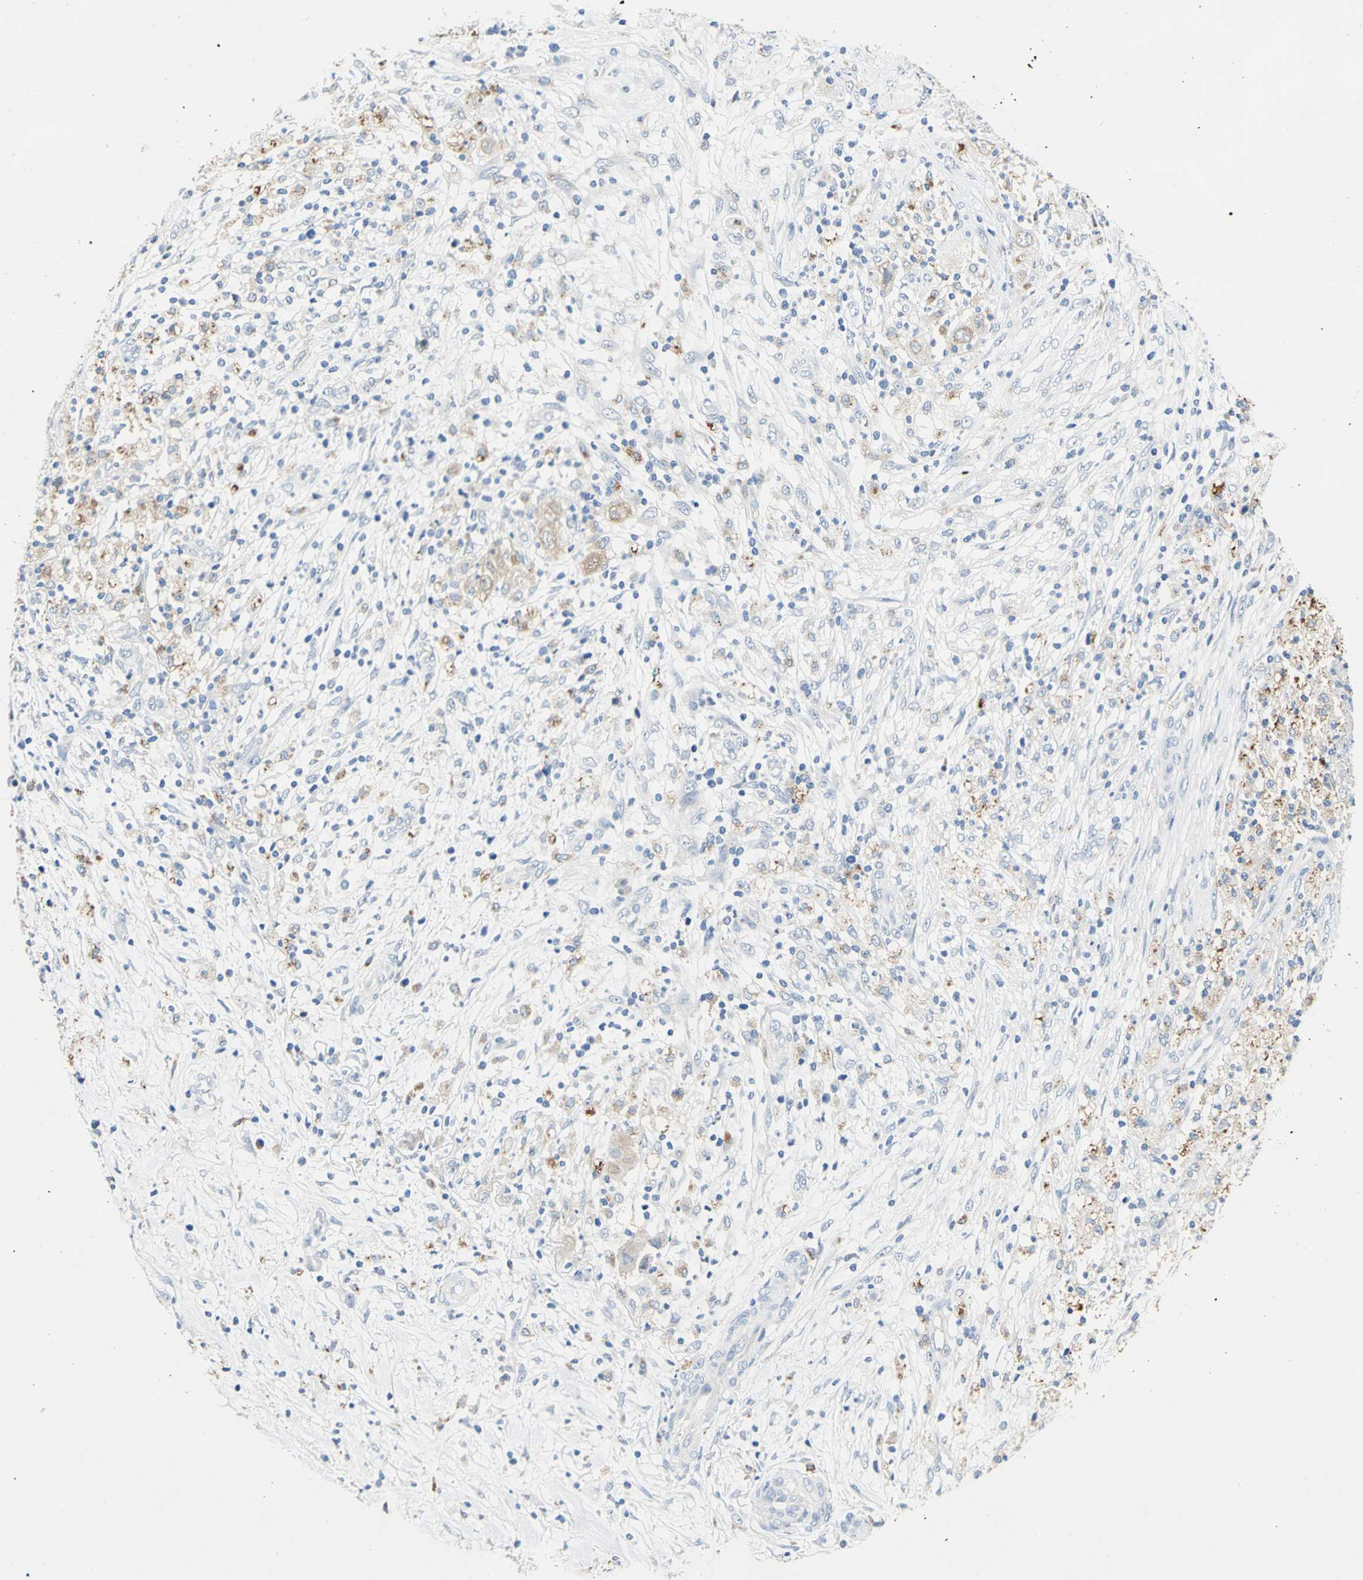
{"staining": {"intensity": "weak", "quantity": "25%-75%", "location": "cytoplasmic/membranous"}, "tissue": "ovarian cancer", "cell_type": "Tumor cells", "image_type": "cancer", "snomed": [{"axis": "morphology", "description": "Carcinoma, endometroid"}, {"axis": "topography", "description": "Ovary"}], "caption": "This micrograph displays IHC staining of human ovarian cancer (endometroid carcinoma), with low weak cytoplasmic/membranous staining in approximately 25%-75% of tumor cells.", "gene": "RASD2", "patient": {"sex": "female", "age": 42}}